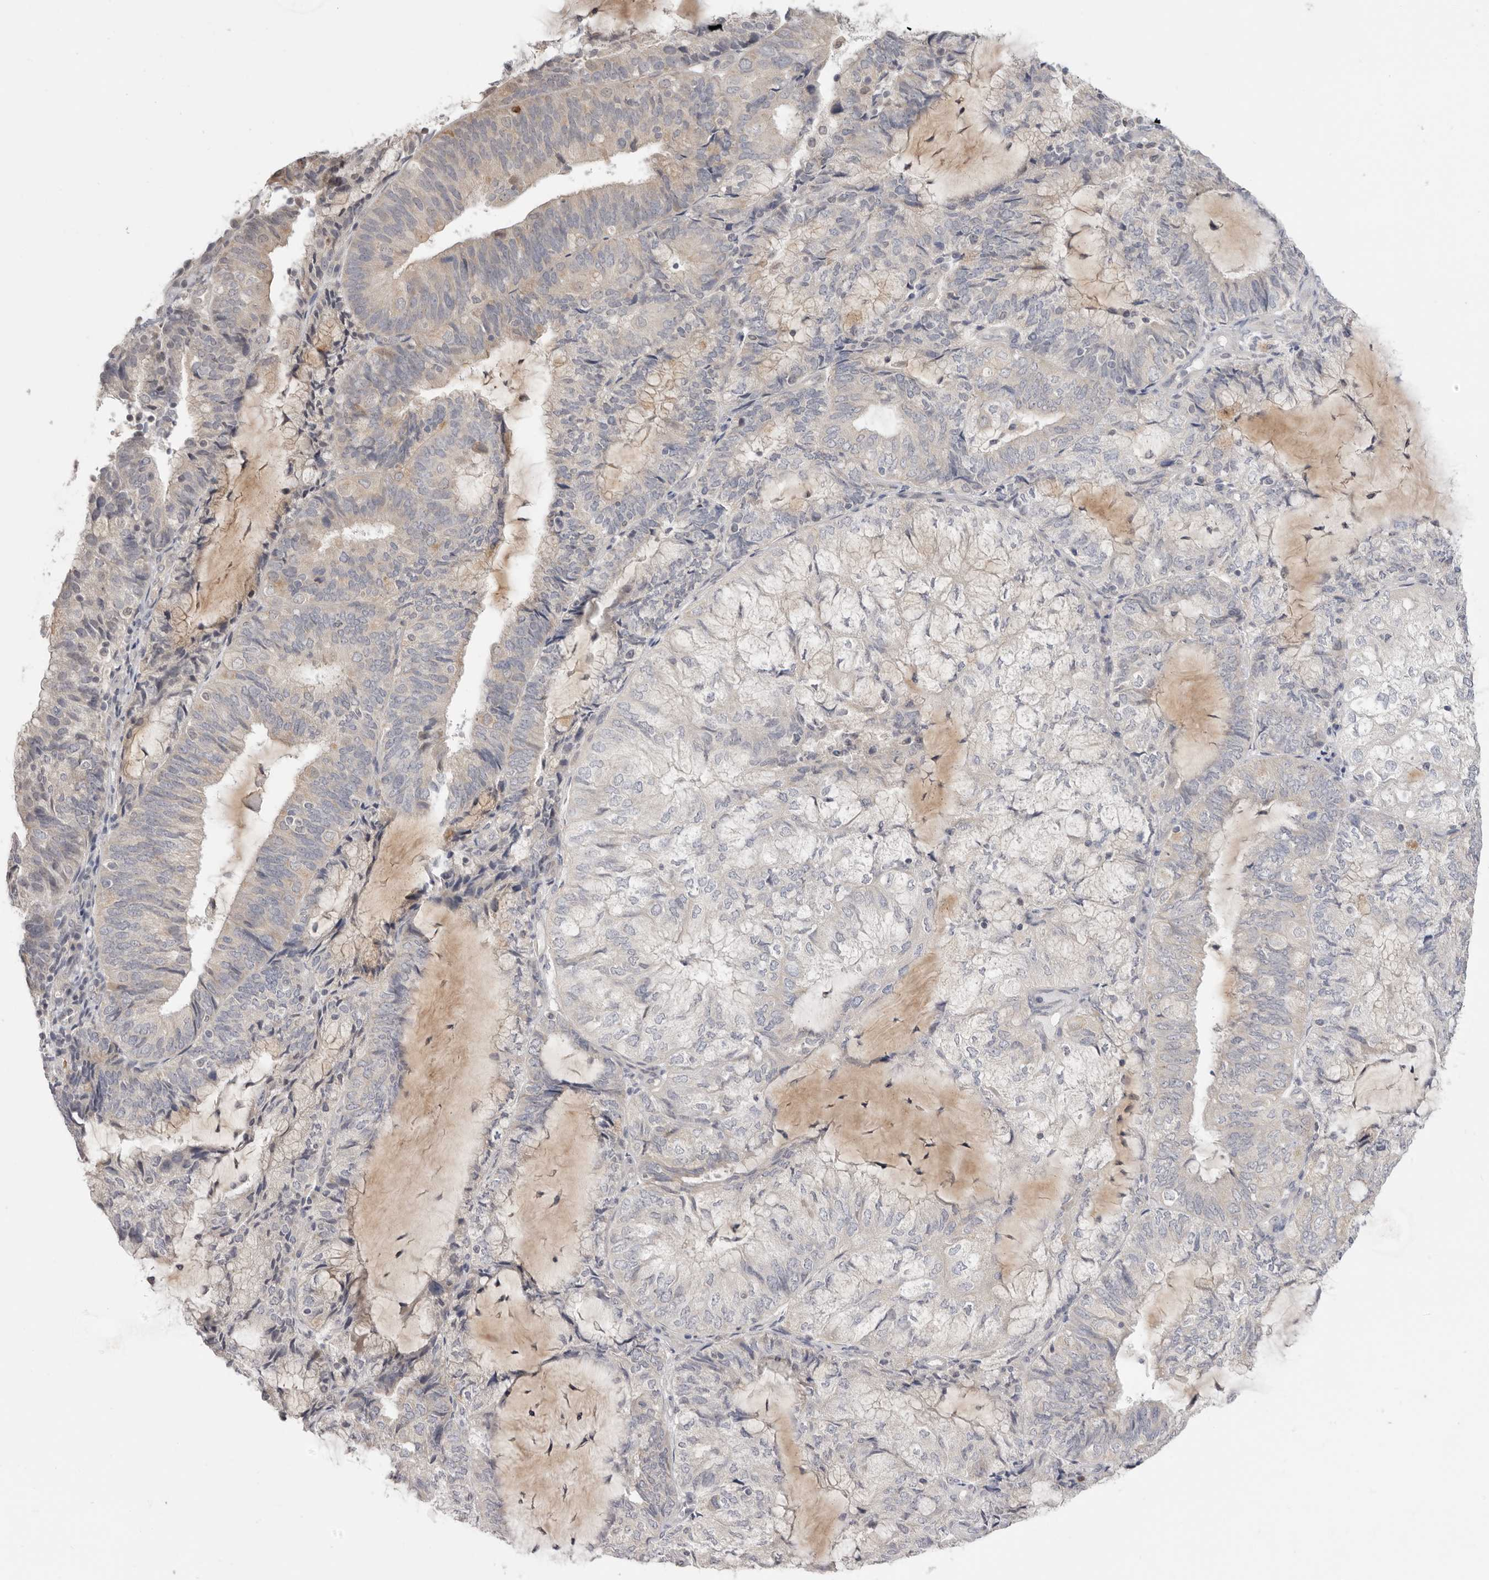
{"staining": {"intensity": "negative", "quantity": "none", "location": "none"}, "tissue": "endometrial cancer", "cell_type": "Tumor cells", "image_type": "cancer", "snomed": [{"axis": "morphology", "description": "Adenocarcinoma, NOS"}, {"axis": "topography", "description": "Endometrium"}], "caption": "A micrograph of adenocarcinoma (endometrial) stained for a protein reveals no brown staining in tumor cells.", "gene": "XIRP1", "patient": {"sex": "female", "age": 81}}